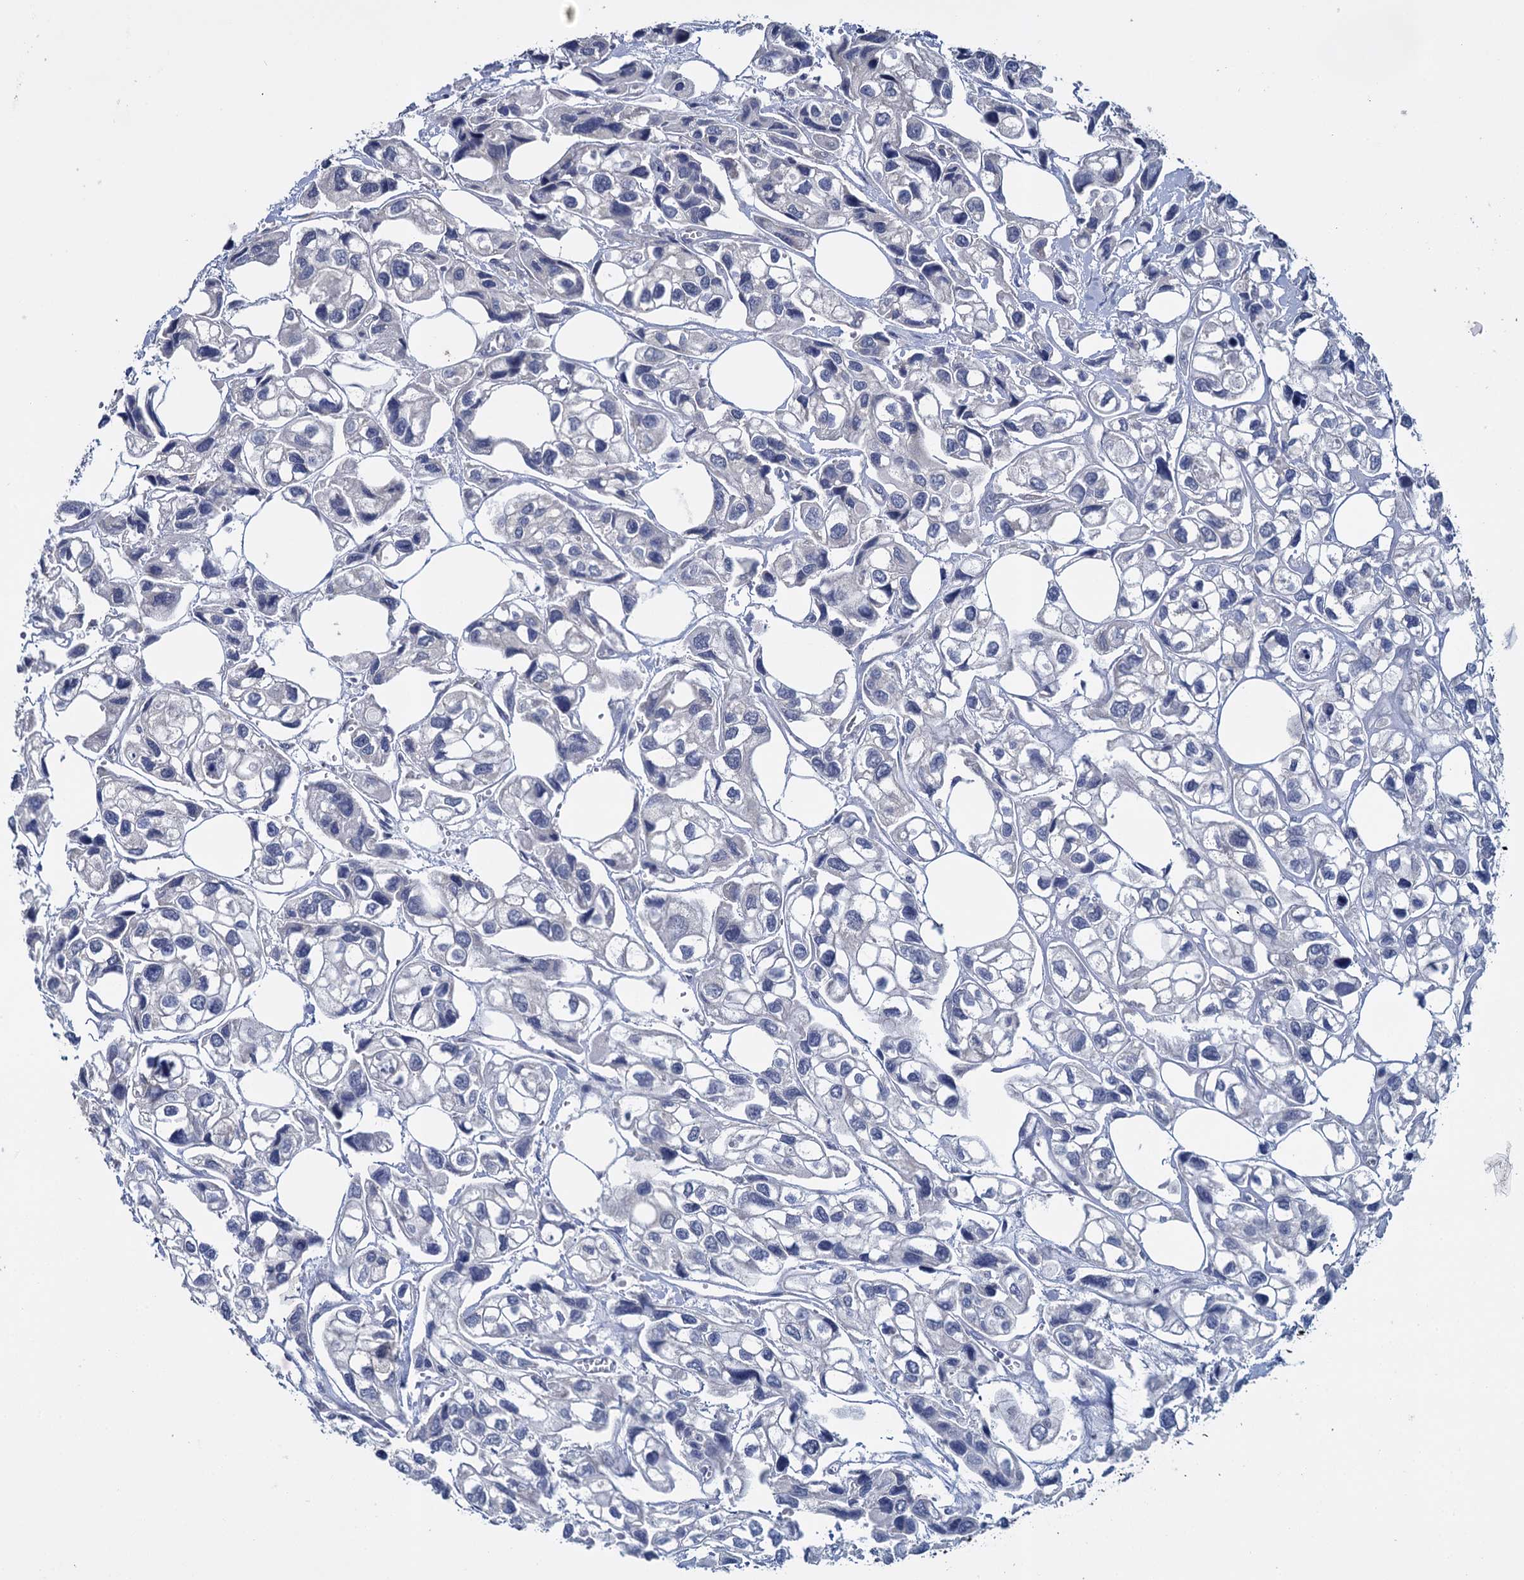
{"staining": {"intensity": "negative", "quantity": "none", "location": "none"}, "tissue": "urothelial cancer", "cell_type": "Tumor cells", "image_type": "cancer", "snomed": [{"axis": "morphology", "description": "Urothelial carcinoma, High grade"}, {"axis": "topography", "description": "Urinary bladder"}], "caption": "This micrograph is of urothelial cancer stained with IHC to label a protein in brown with the nuclei are counter-stained blue. There is no positivity in tumor cells.", "gene": "GSTM2", "patient": {"sex": "male", "age": 67}}